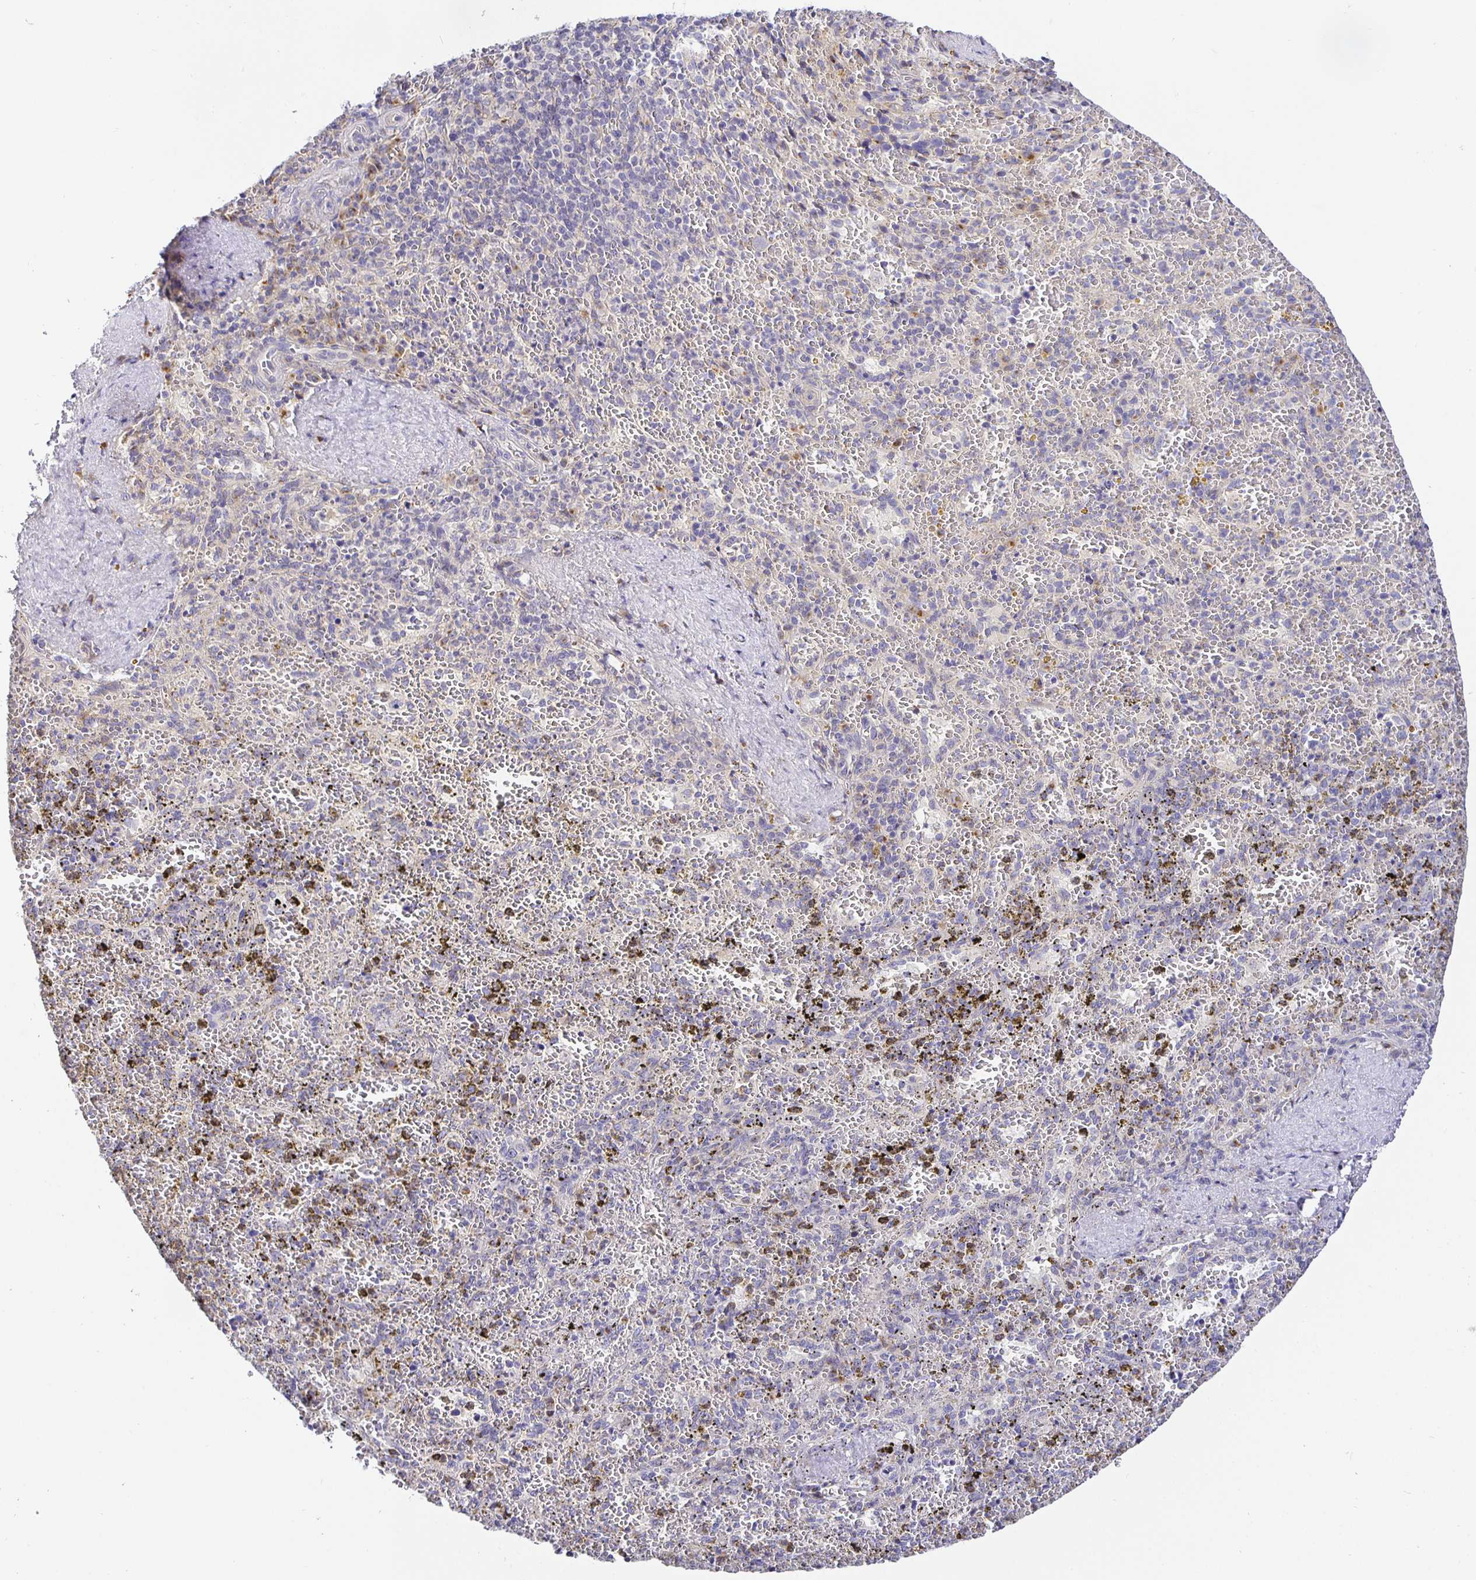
{"staining": {"intensity": "weak", "quantity": "<25%", "location": "cytoplasmic/membranous"}, "tissue": "spleen", "cell_type": "Cells in red pulp", "image_type": "normal", "snomed": [{"axis": "morphology", "description": "Normal tissue, NOS"}, {"axis": "topography", "description": "Spleen"}], "caption": "Immunohistochemistry (IHC) photomicrograph of normal human spleen stained for a protein (brown), which exhibits no positivity in cells in red pulp.", "gene": "OPALIN", "patient": {"sex": "female", "age": 50}}